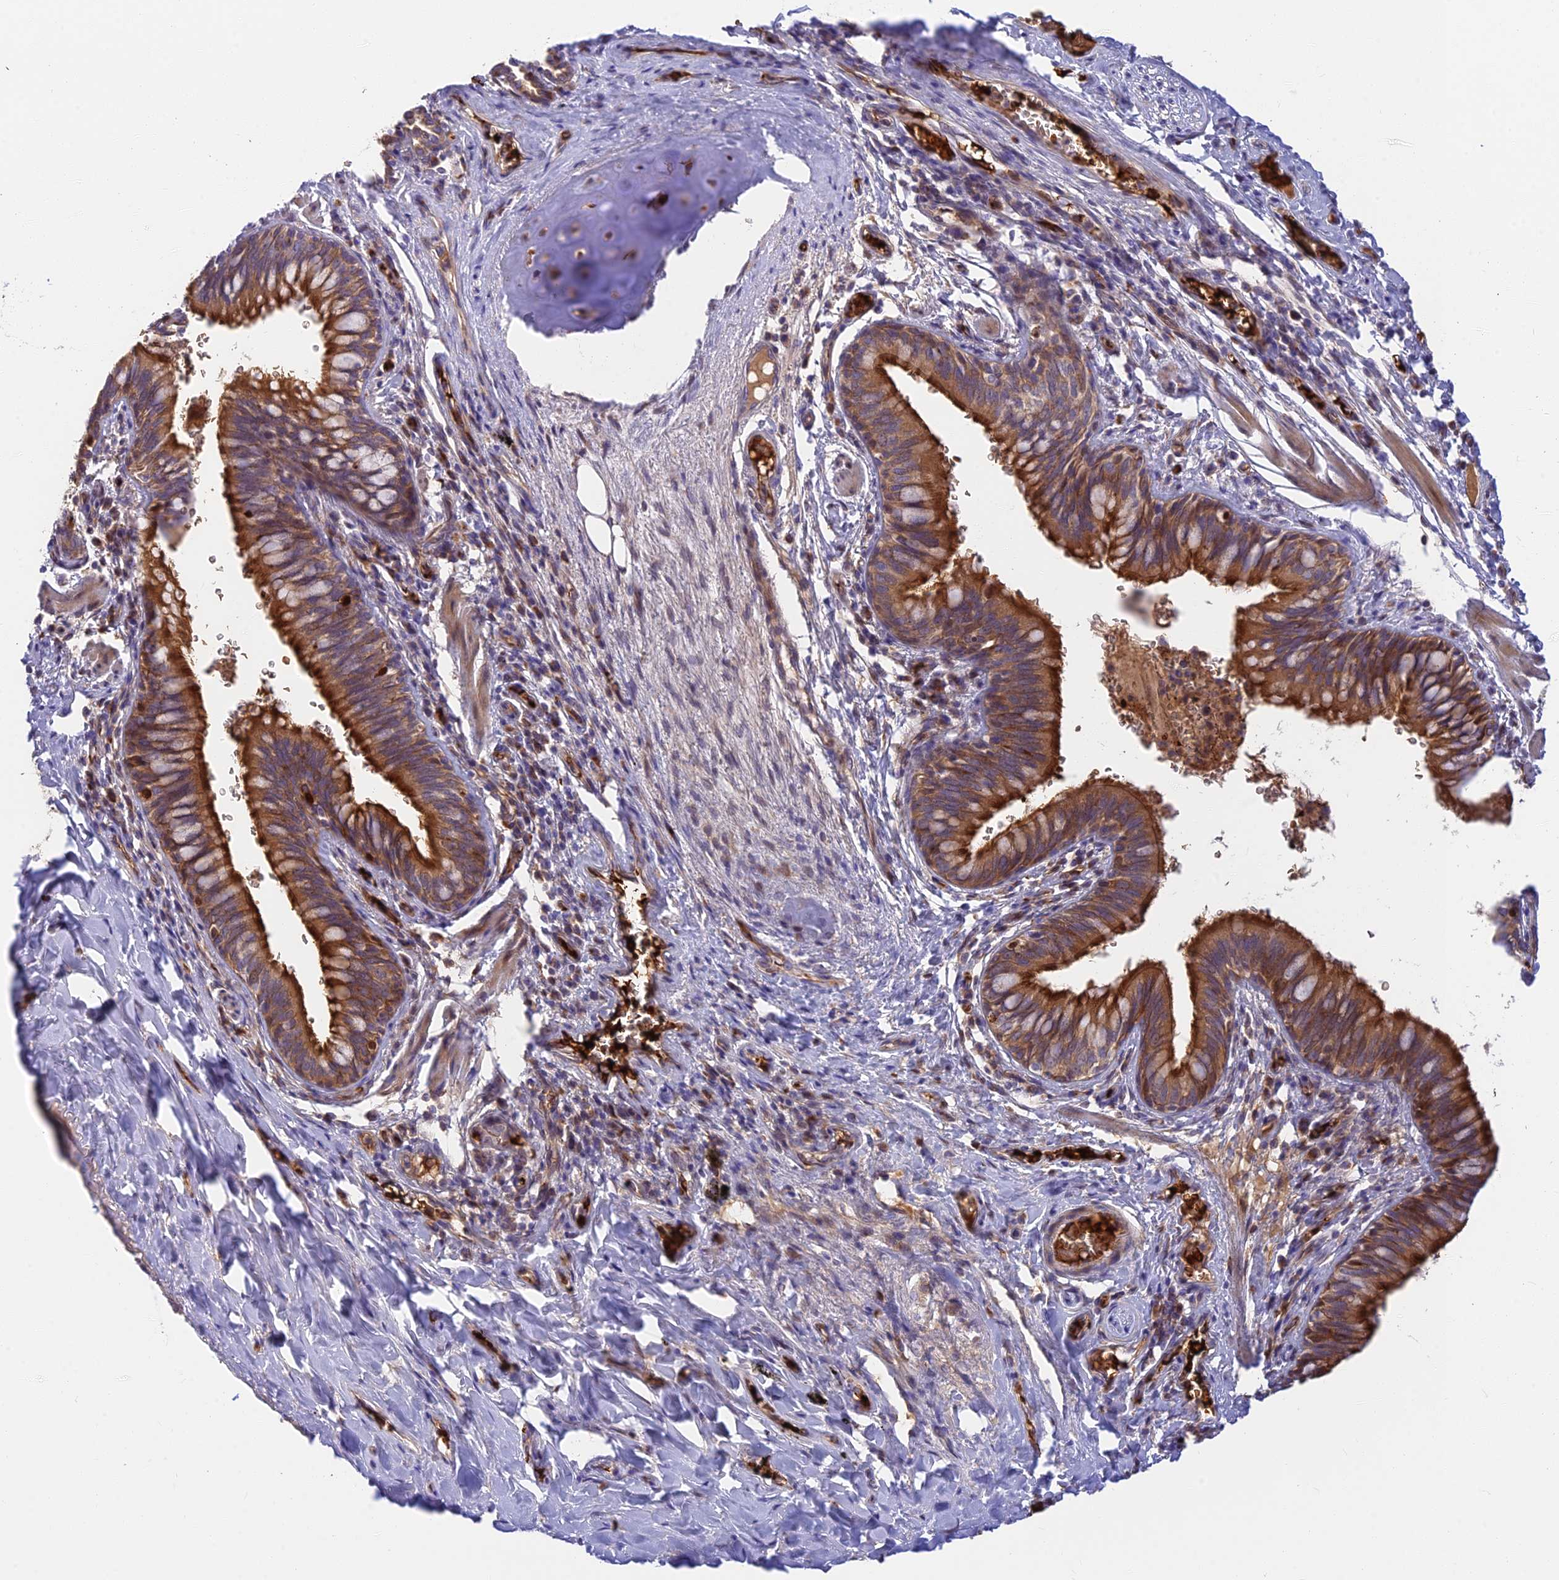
{"staining": {"intensity": "strong", "quantity": ">75%", "location": "cytoplasmic/membranous"}, "tissue": "bronchus", "cell_type": "Respiratory epithelial cells", "image_type": "normal", "snomed": [{"axis": "morphology", "description": "Normal tissue, NOS"}, {"axis": "topography", "description": "Cartilage tissue"}, {"axis": "topography", "description": "Bronchus"}], "caption": "Immunohistochemistry (IHC) histopathology image of normal bronchus: bronchus stained using immunohistochemistry (IHC) shows high levels of strong protein expression localized specifically in the cytoplasmic/membranous of respiratory epithelial cells, appearing as a cytoplasmic/membranous brown color.", "gene": "UFSP2", "patient": {"sex": "female", "age": 36}}